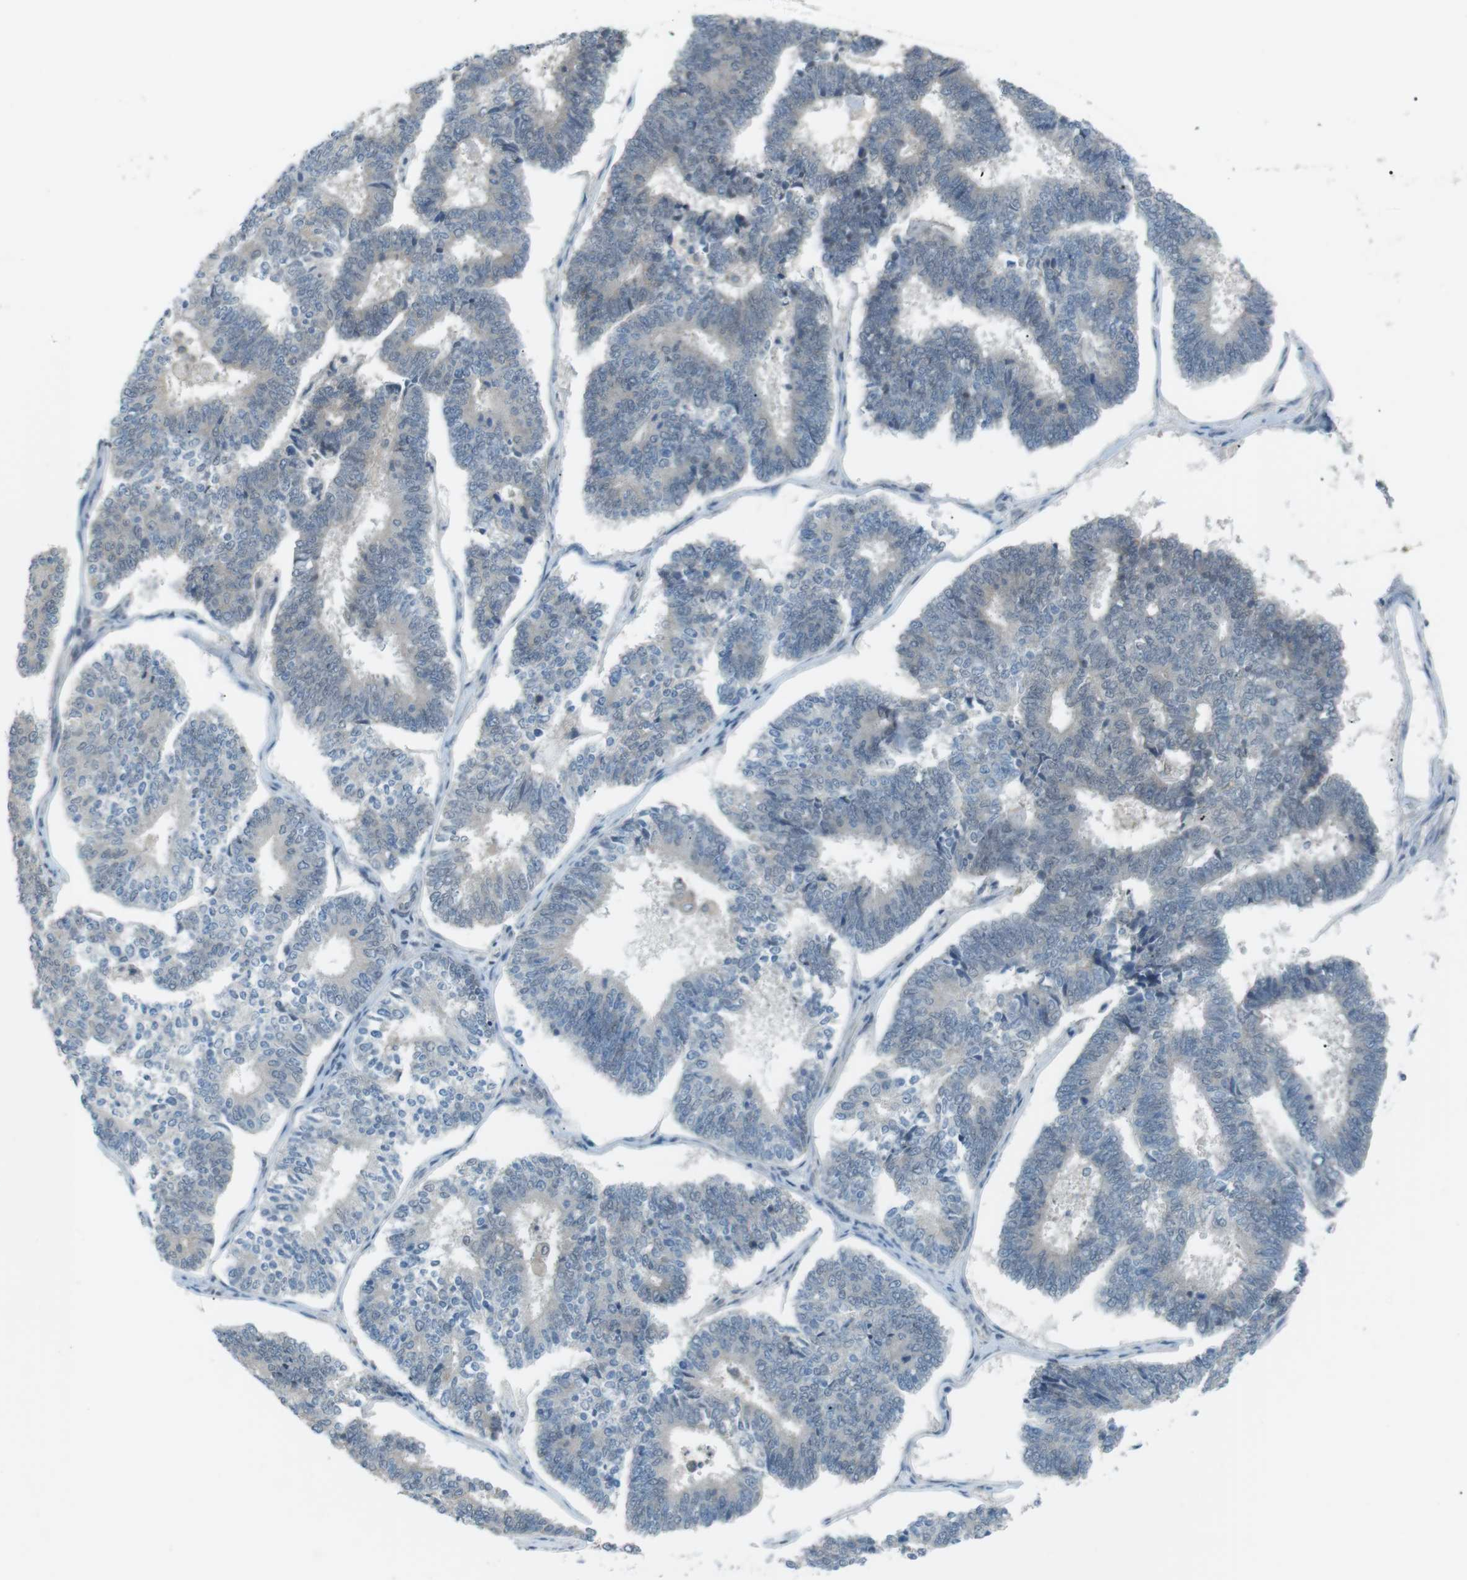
{"staining": {"intensity": "negative", "quantity": "none", "location": "none"}, "tissue": "endometrial cancer", "cell_type": "Tumor cells", "image_type": "cancer", "snomed": [{"axis": "morphology", "description": "Adenocarcinoma, NOS"}, {"axis": "topography", "description": "Endometrium"}], "caption": "A histopathology image of endometrial cancer stained for a protein demonstrates no brown staining in tumor cells.", "gene": "RTN3", "patient": {"sex": "female", "age": 70}}